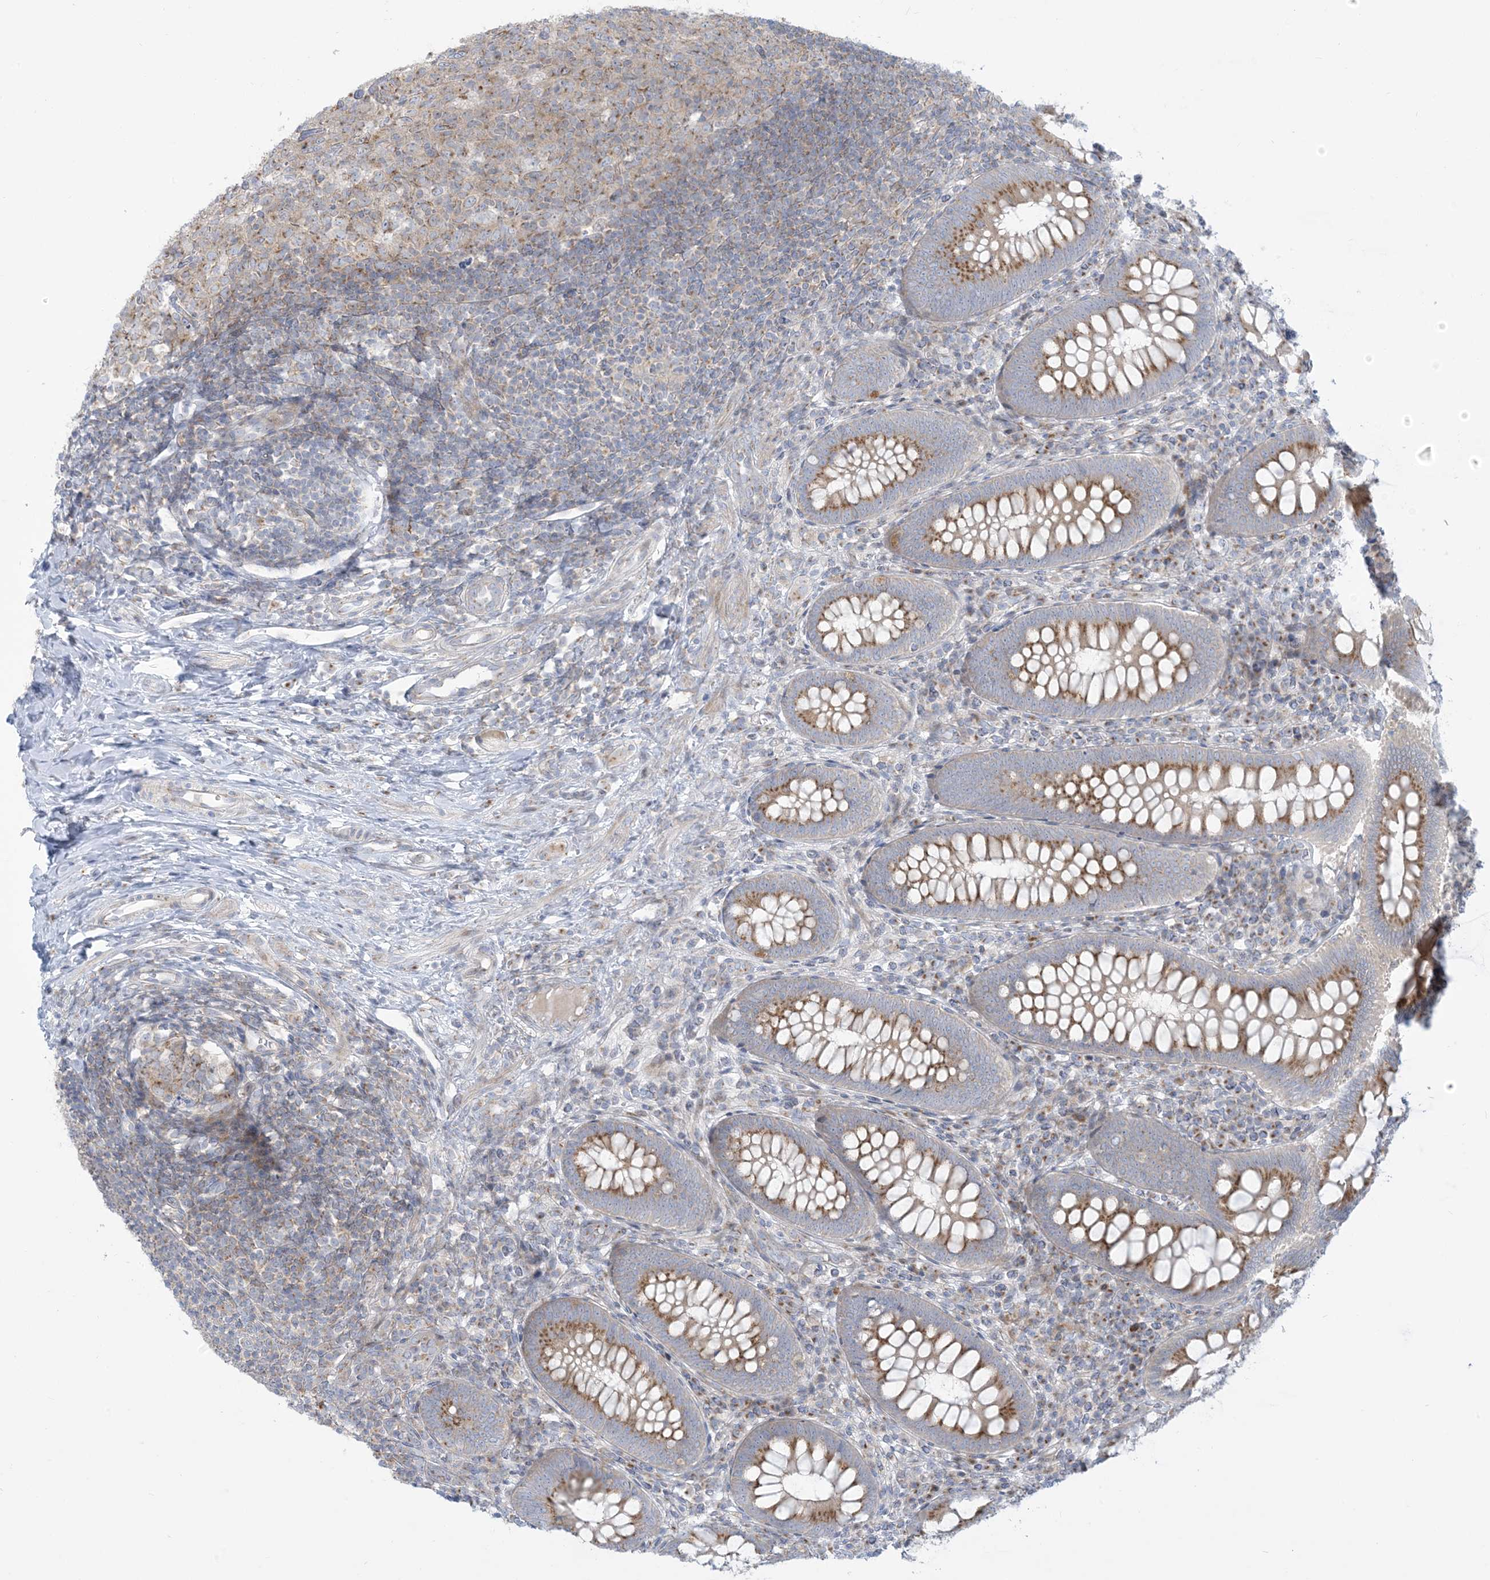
{"staining": {"intensity": "moderate", "quantity": ">75%", "location": "cytoplasmic/membranous"}, "tissue": "appendix", "cell_type": "Glandular cells", "image_type": "normal", "snomed": [{"axis": "morphology", "description": "Normal tissue, NOS"}, {"axis": "topography", "description": "Appendix"}], "caption": "Appendix was stained to show a protein in brown. There is medium levels of moderate cytoplasmic/membranous expression in about >75% of glandular cells. Immunohistochemistry stains the protein in brown and the nuclei are stained blue.", "gene": "AFTPH", "patient": {"sex": "male", "age": 14}}